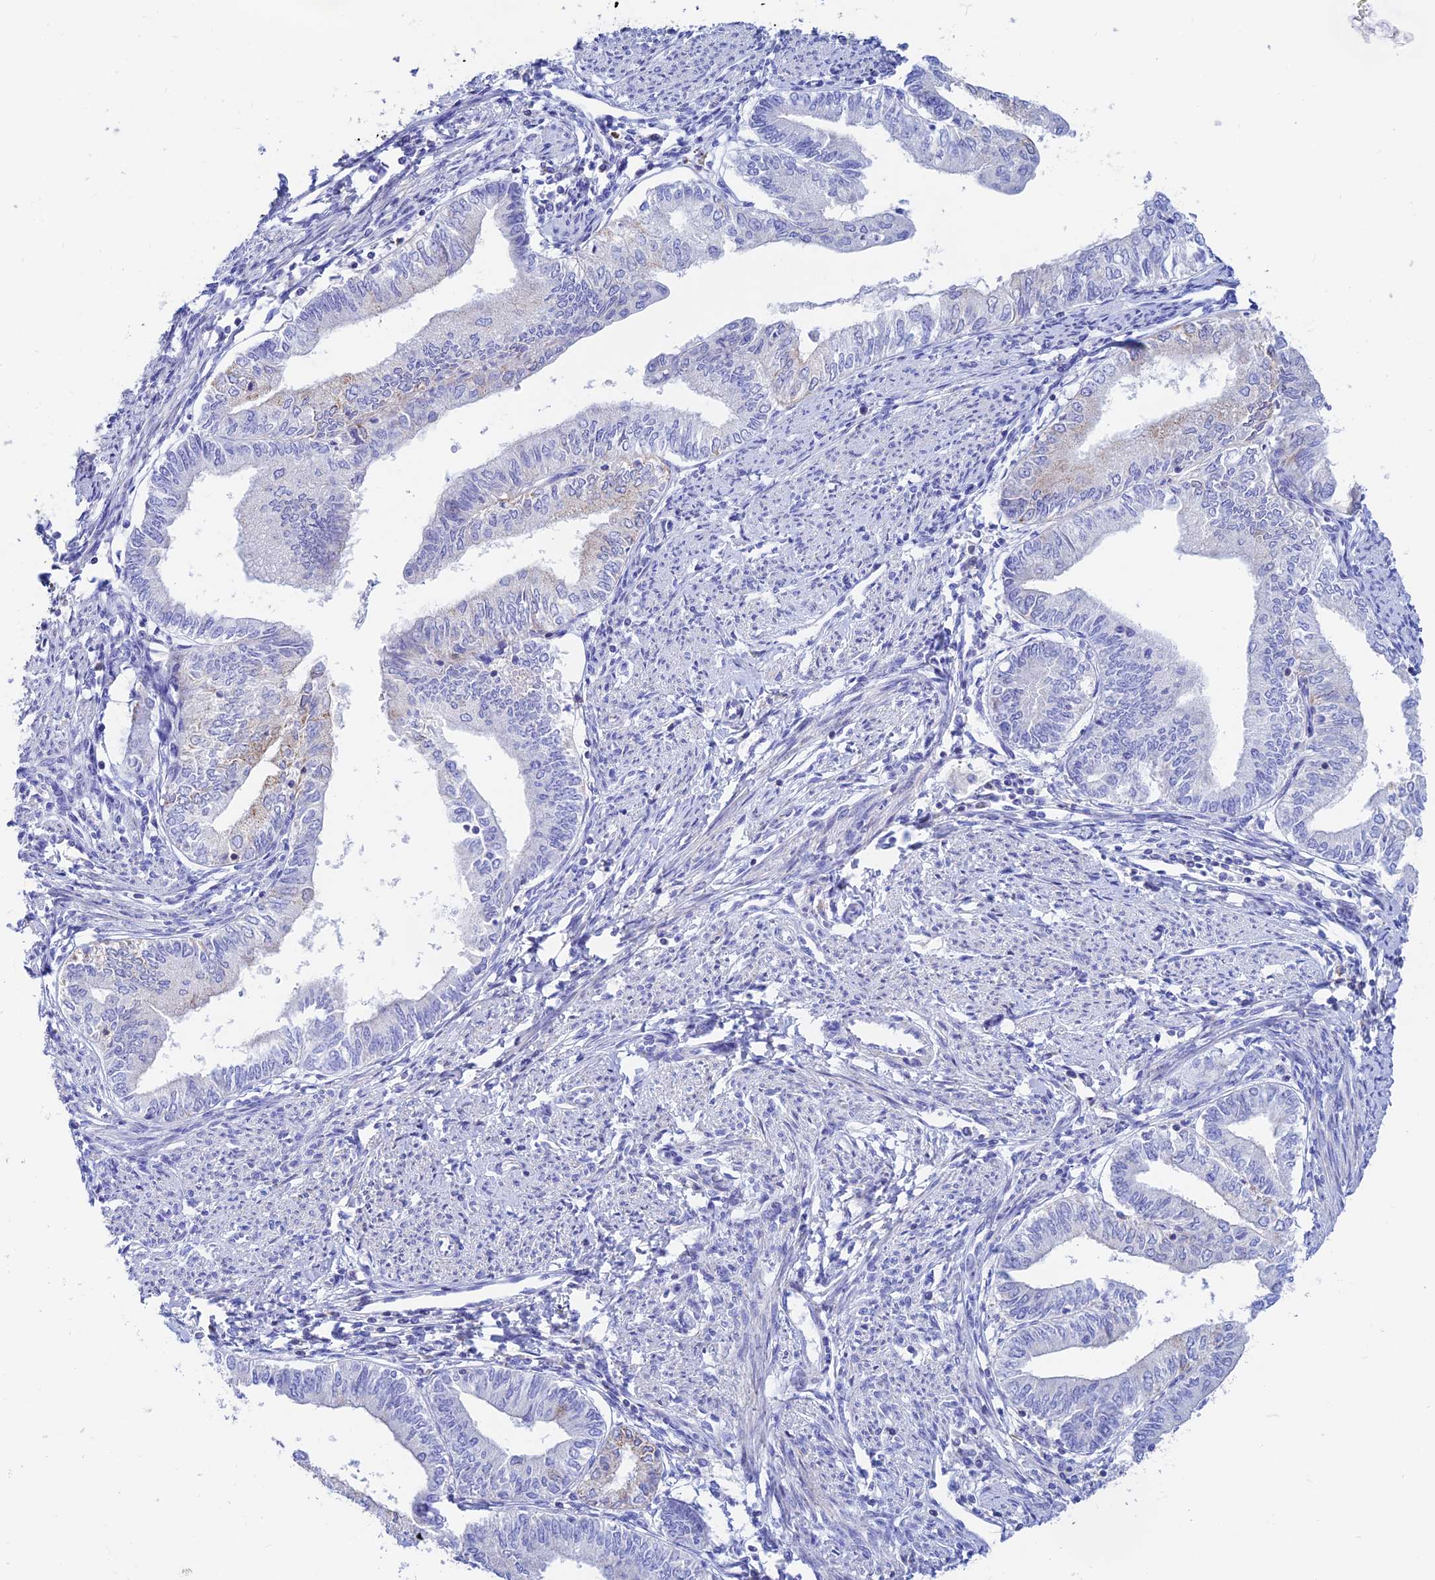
{"staining": {"intensity": "negative", "quantity": "none", "location": "none"}, "tissue": "endometrial cancer", "cell_type": "Tumor cells", "image_type": "cancer", "snomed": [{"axis": "morphology", "description": "Adenocarcinoma, NOS"}, {"axis": "topography", "description": "Endometrium"}], "caption": "The photomicrograph shows no staining of tumor cells in endometrial cancer.", "gene": "PRIM1", "patient": {"sex": "female", "age": 66}}